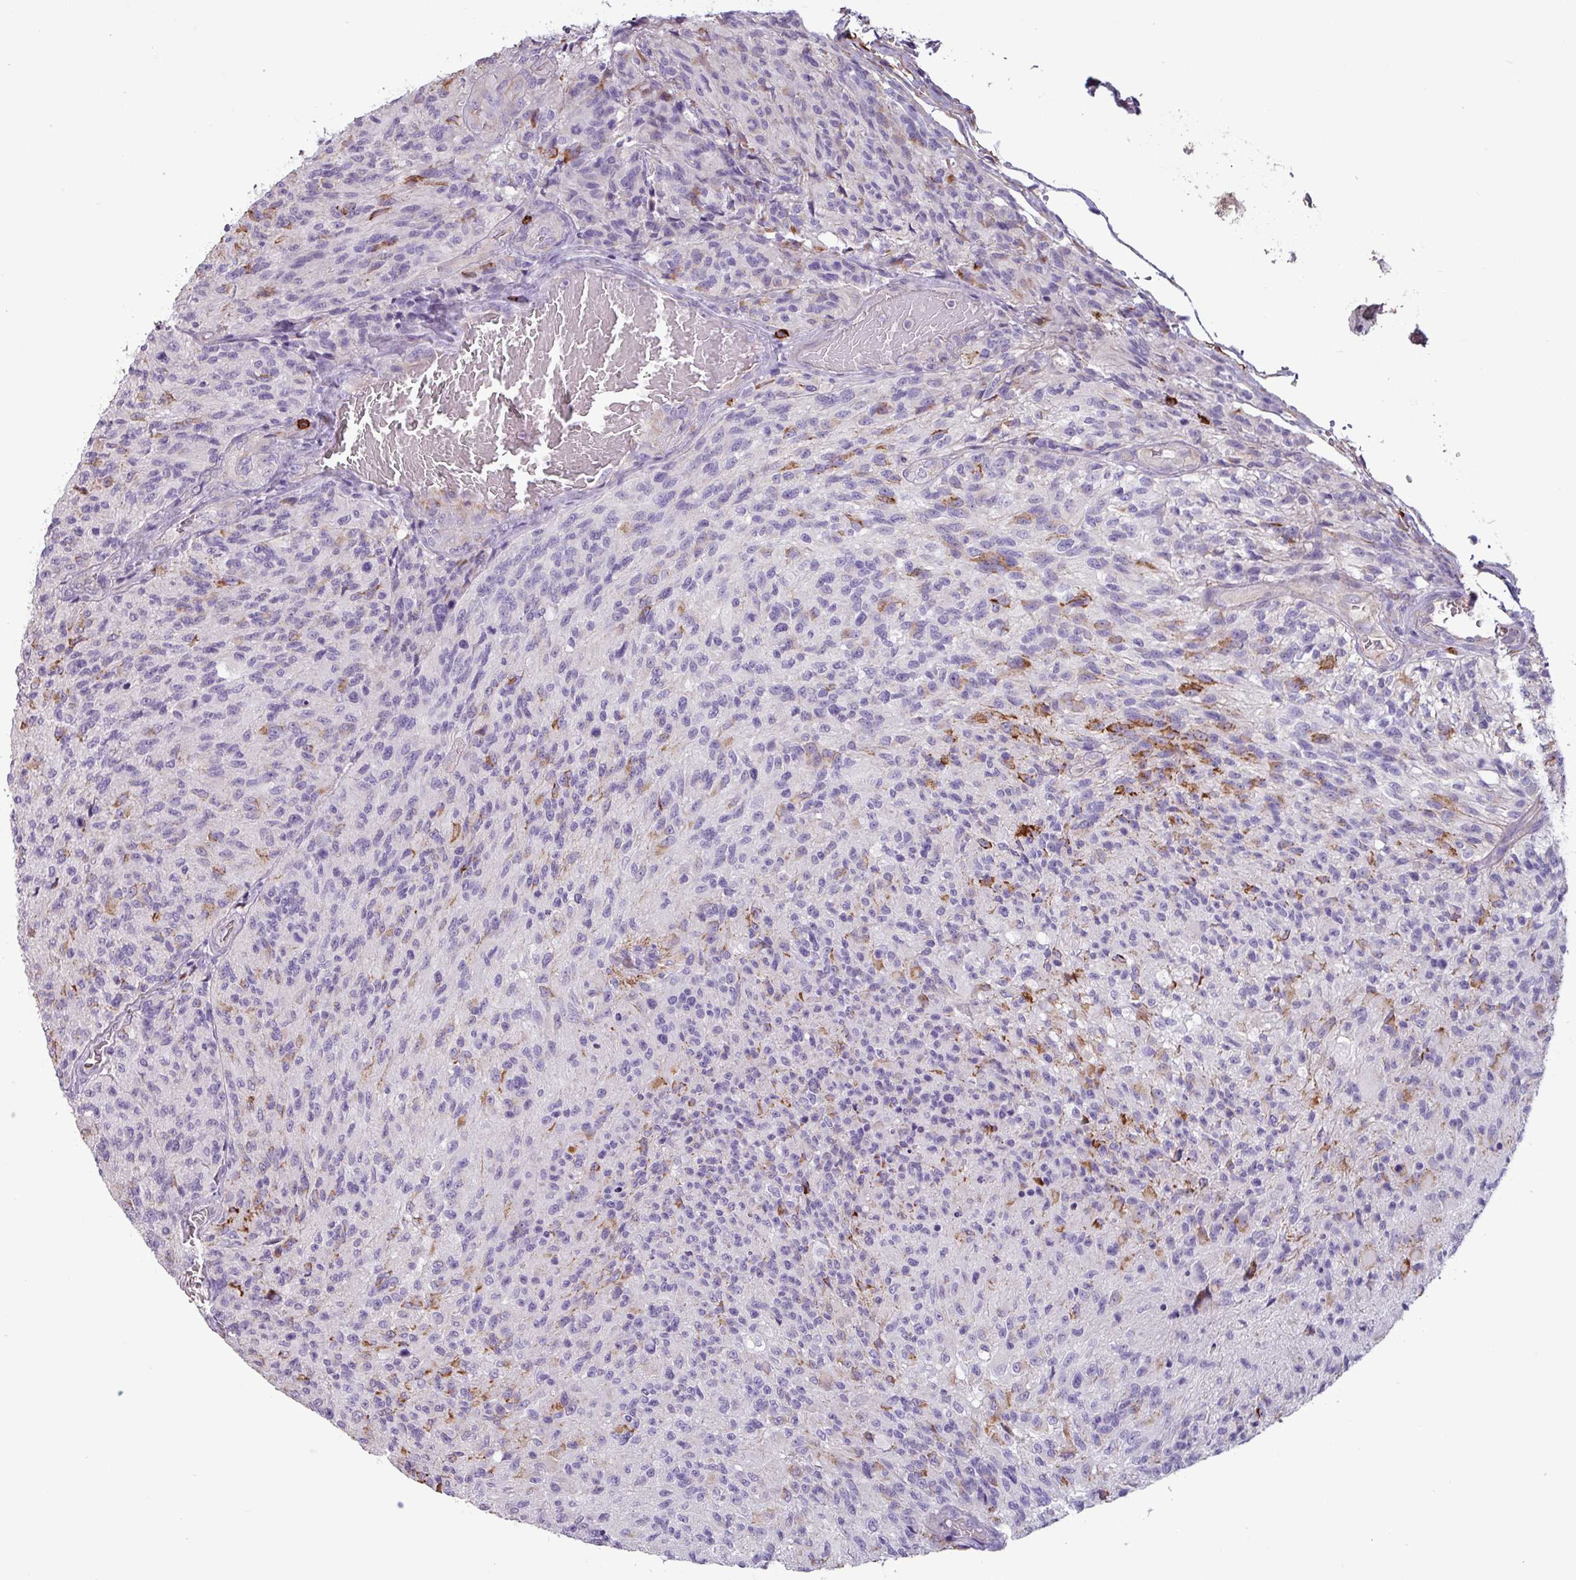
{"staining": {"intensity": "moderate", "quantity": "<25%", "location": "cytoplasmic/membranous"}, "tissue": "glioma", "cell_type": "Tumor cells", "image_type": "cancer", "snomed": [{"axis": "morphology", "description": "Normal tissue, NOS"}, {"axis": "morphology", "description": "Glioma, malignant, High grade"}, {"axis": "topography", "description": "Cerebral cortex"}], "caption": "An immunohistochemistry micrograph of tumor tissue is shown. Protein staining in brown labels moderate cytoplasmic/membranous positivity in high-grade glioma (malignant) within tumor cells.", "gene": "CD8A", "patient": {"sex": "male", "age": 56}}